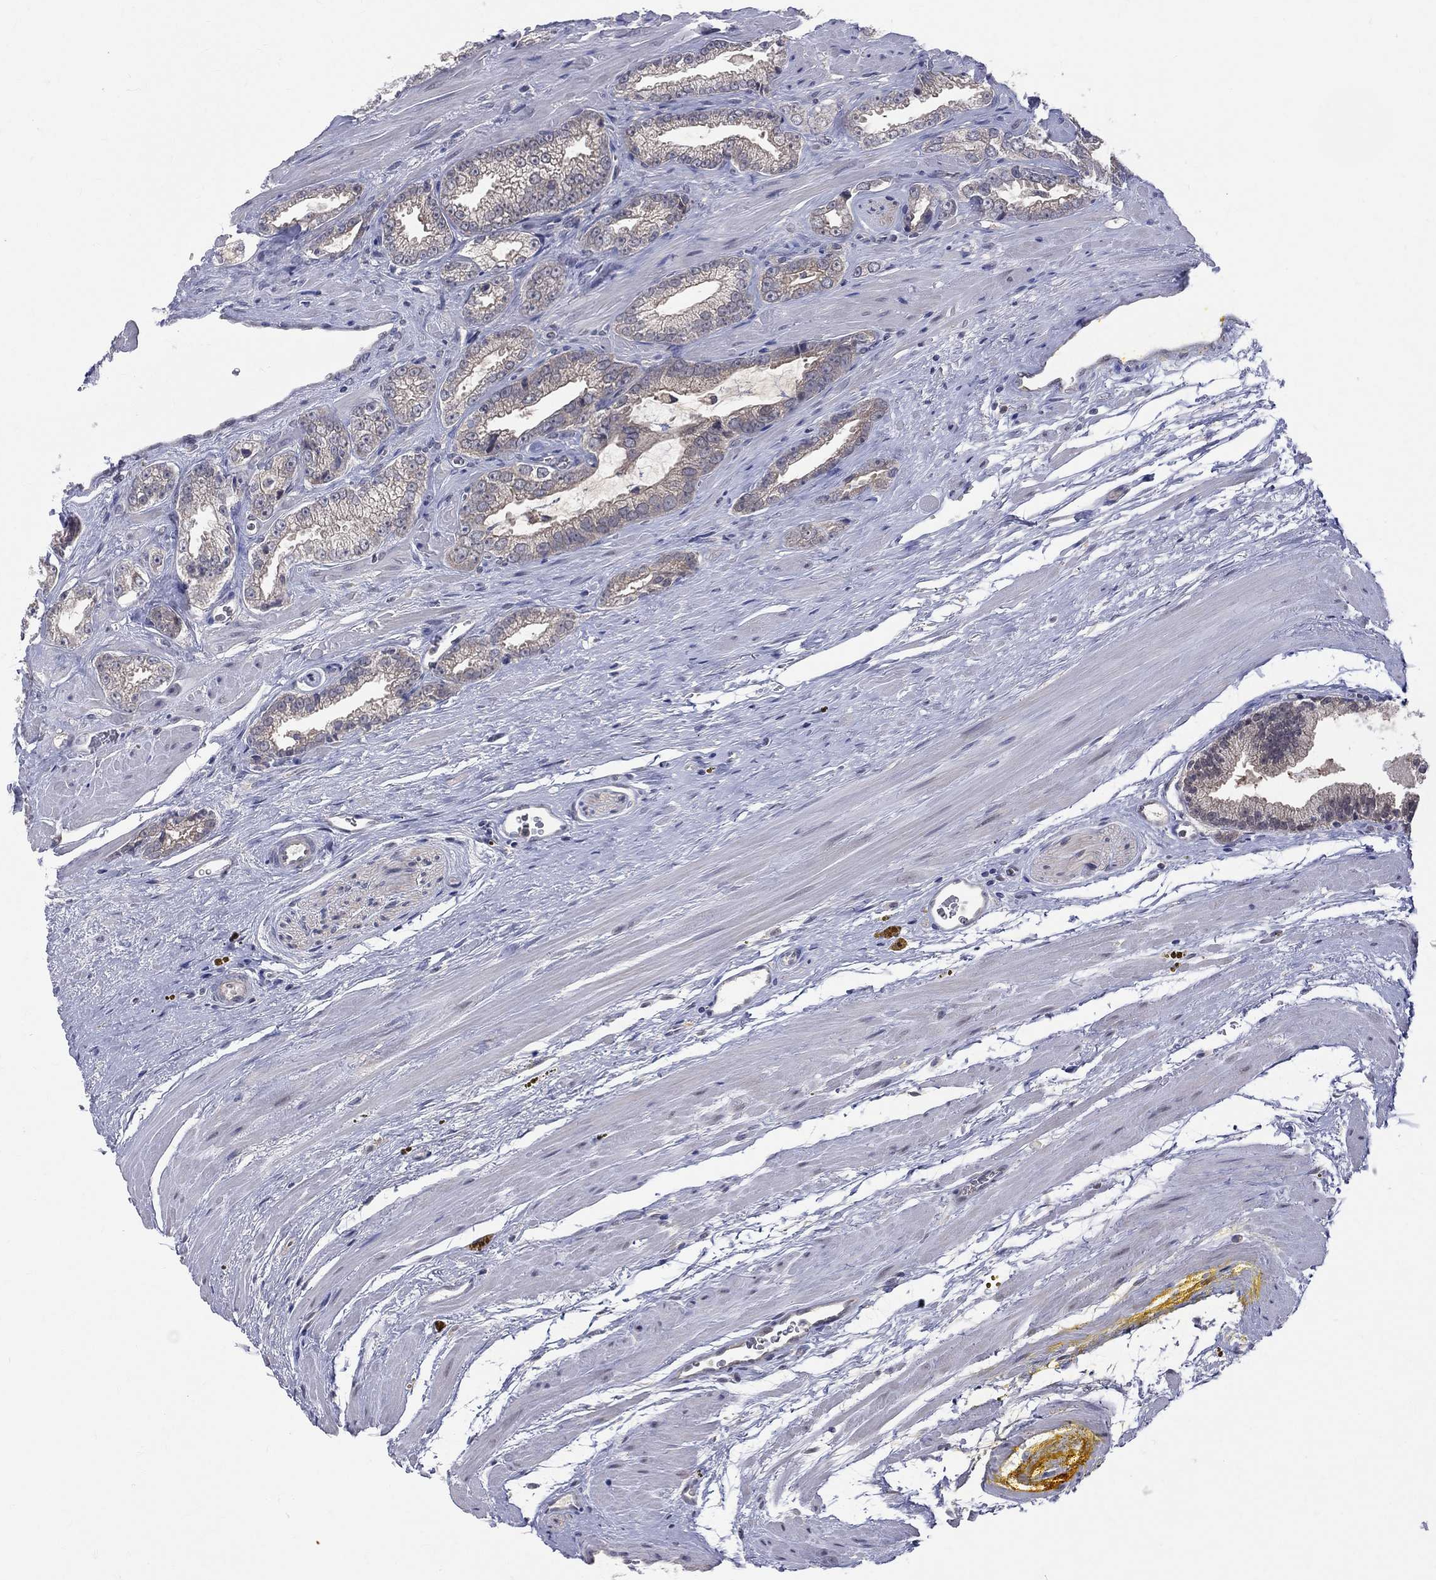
{"staining": {"intensity": "negative", "quantity": "none", "location": "none"}, "tissue": "prostate cancer", "cell_type": "Tumor cells", "image_type": "cancer", "snomed": [{"axis": "morphology", "description": "Adenocarcinoma, NOS"}, {"axis": "topography", "description": "Prostate"}], "caption": "Protein analysis of prostate cancer reveals no significant staining in tumor cells.", "gene": "DLG4", "patient": {"sex": "male", "age": 67}}